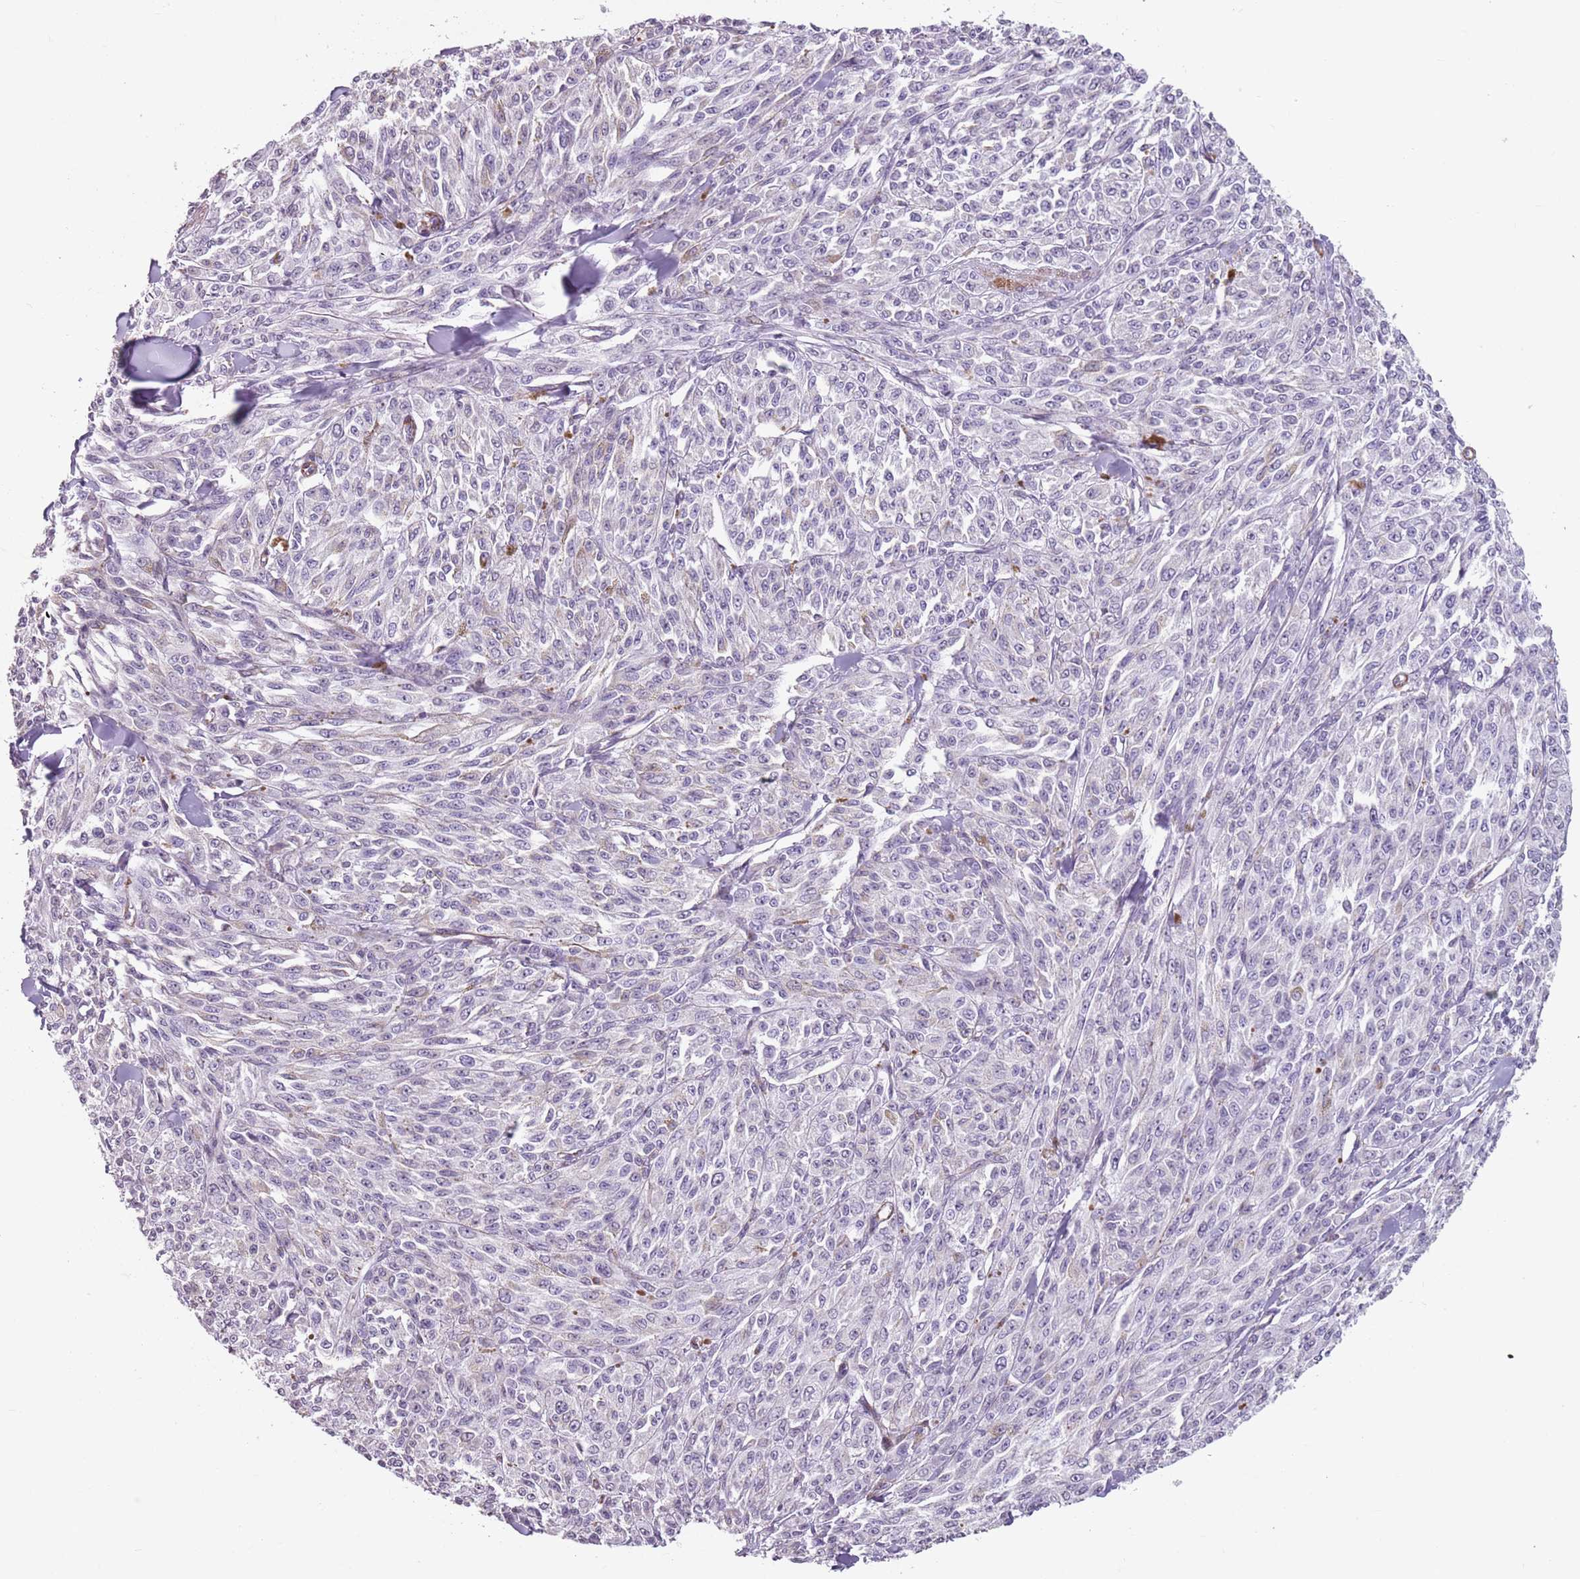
{"staining": {"intensity": "negative", "quantity": "none", "location": "none"}, "tissue": "melanoma", "cell_type": "Tumor cells", "image_type": "cancer", "snomed": [{"axis": "morphology", "description": "Malignant melanoma, NOS"}, {"axis": "topography", "description": "Skin"}], "caption": "Photomicrograph shows no protein staining in tumor cells of malignant melanoma tissue.", "gene": "TMC4", "patient": {"sex": "female", "age": 52}}